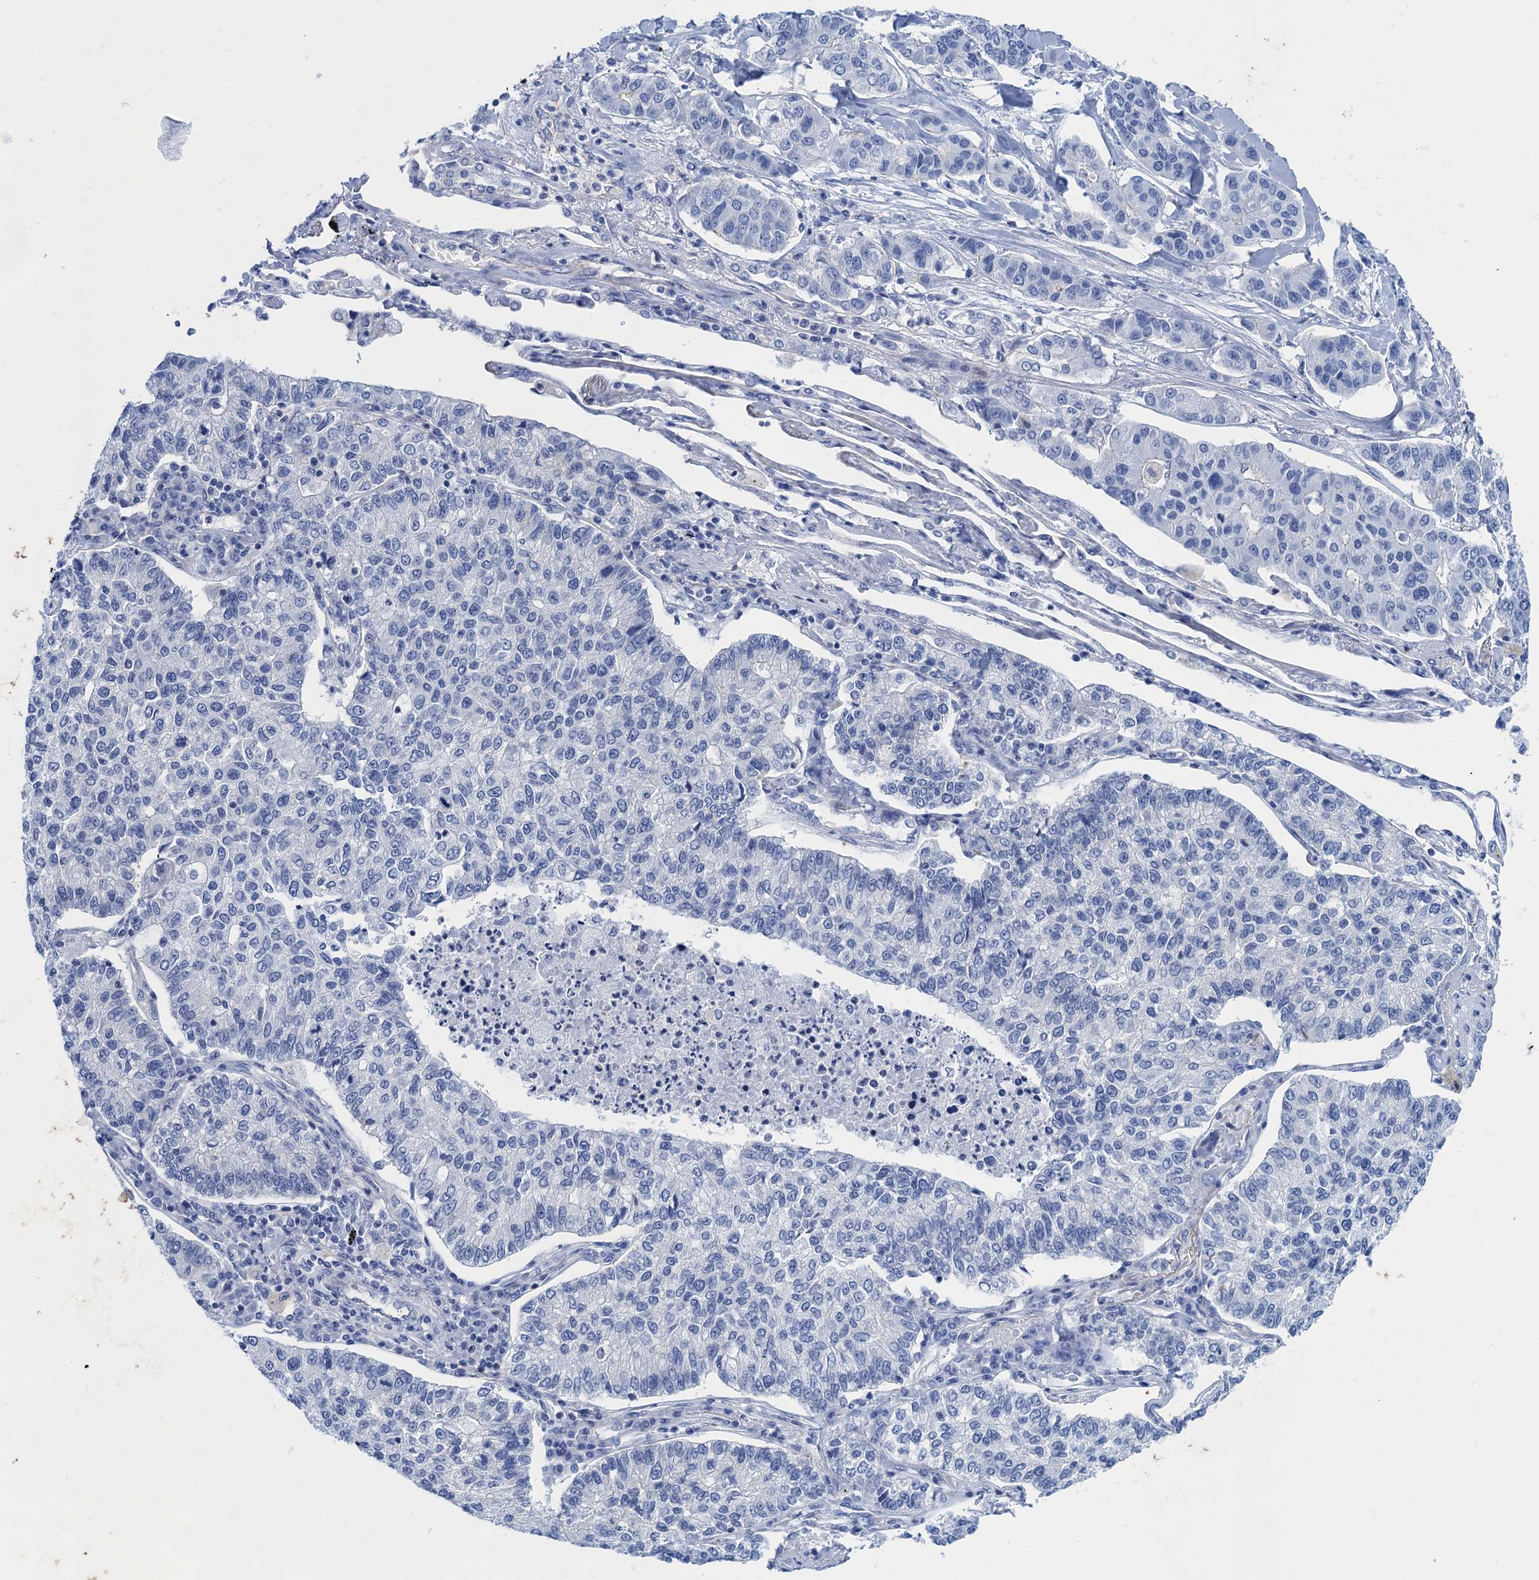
{"staining": {"intensity": "negative", "quantity": "none", "location": "none"}, "tissue": "lung cancer", "cell_type": "Tumor cells", "image_type": "cancer", "snomed": [{"axis": "morphology", "description": "Adenocarcinoma, NOS"}, {"axis": "topography", "description": "Lung"}], "caption": "The immunohistochemistry micrograph has no significant positivity in tumor cells of lung adenocarcinoma tissue.", "gene": "CALML5", "patient": {"sex": "male", "age": 49}}